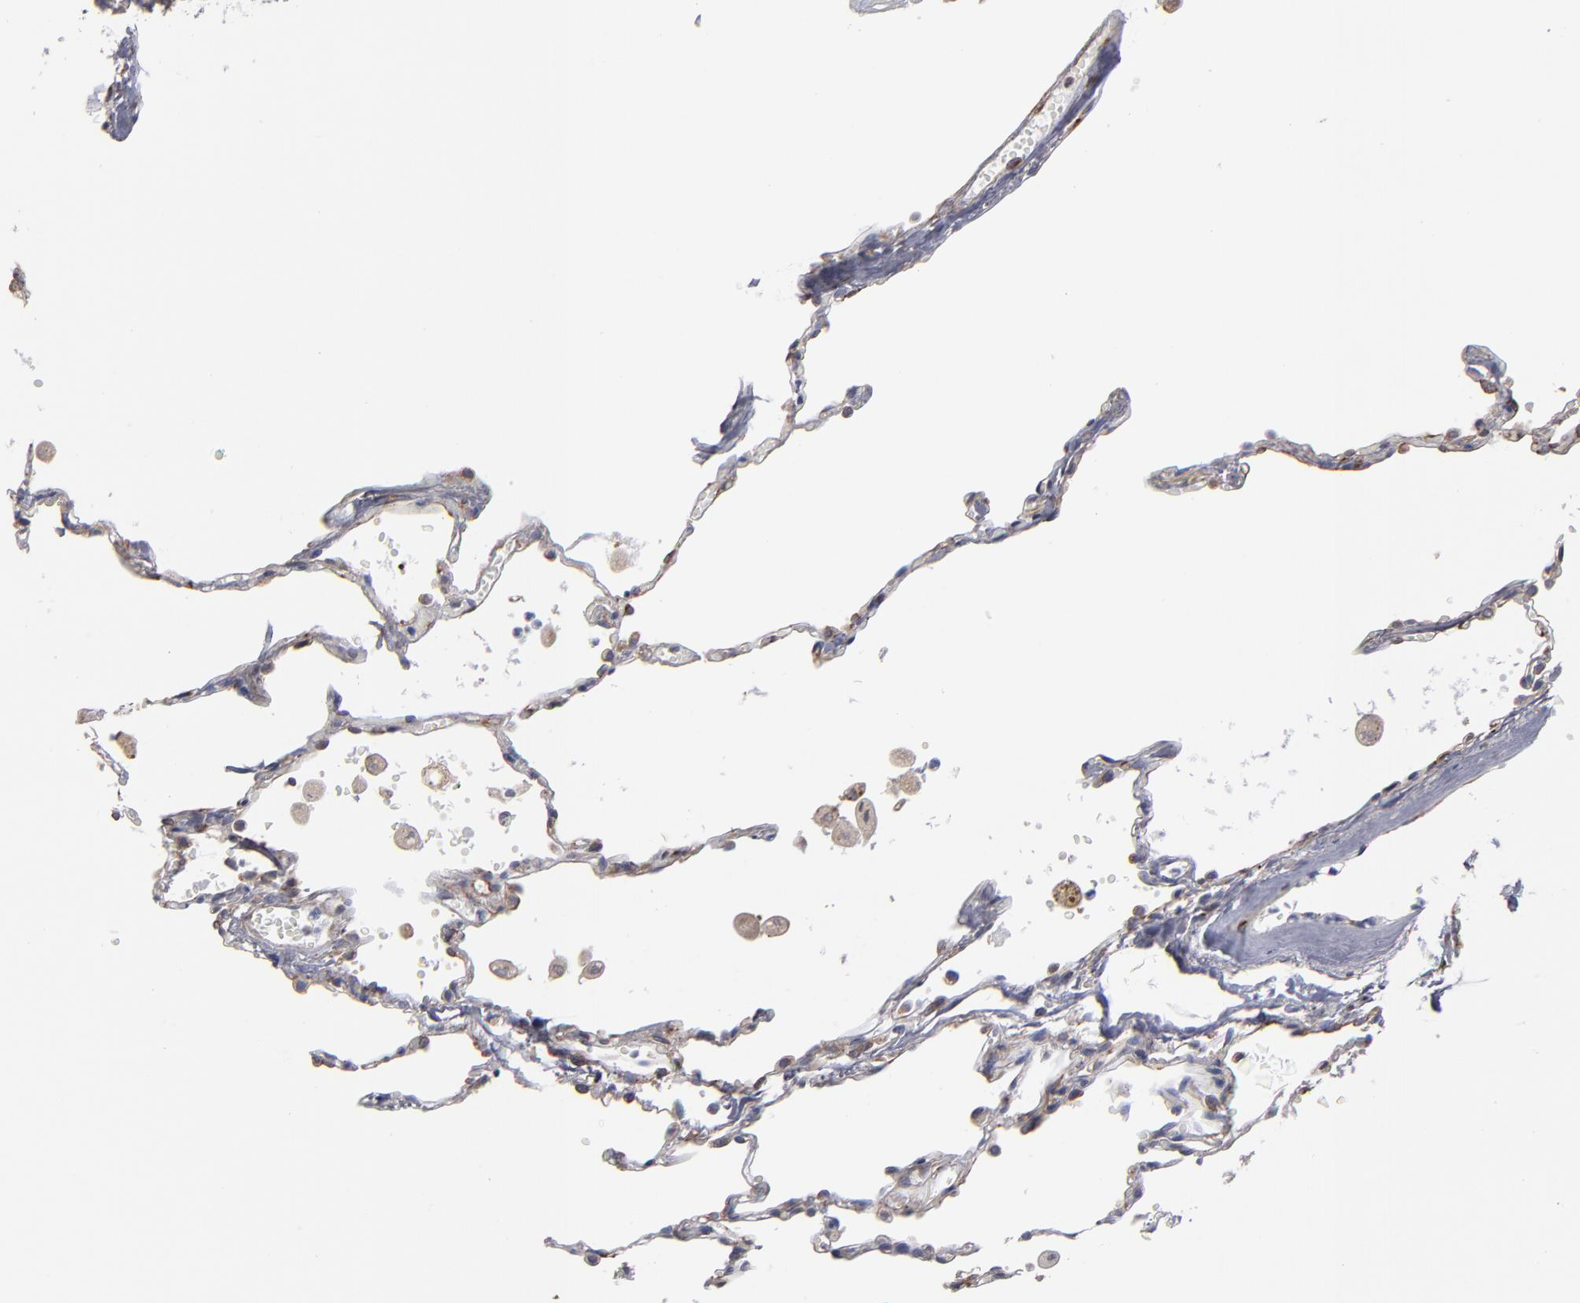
{"staining": {"intensity": "strong", "quantity": ">75%", "location": "cytoplasmic/membranous"}, "tissue": "lung", "cell_type": "Alveolar cells", "image_type": "normal", "snomed": [{"axis": "morphology", "description": "Normal tissue, NOS"}, {"axis": "topography", "description": "Lung"}], "caption": "The photomicrograph demonstrates immunohistochemical staining of unremarkable lung. There is strong cytoplasmic/membranous expression is seen in about >75% of alveolar cells.", "gene": "KTN1", "patient": {"sex": "male", "age": 71}}